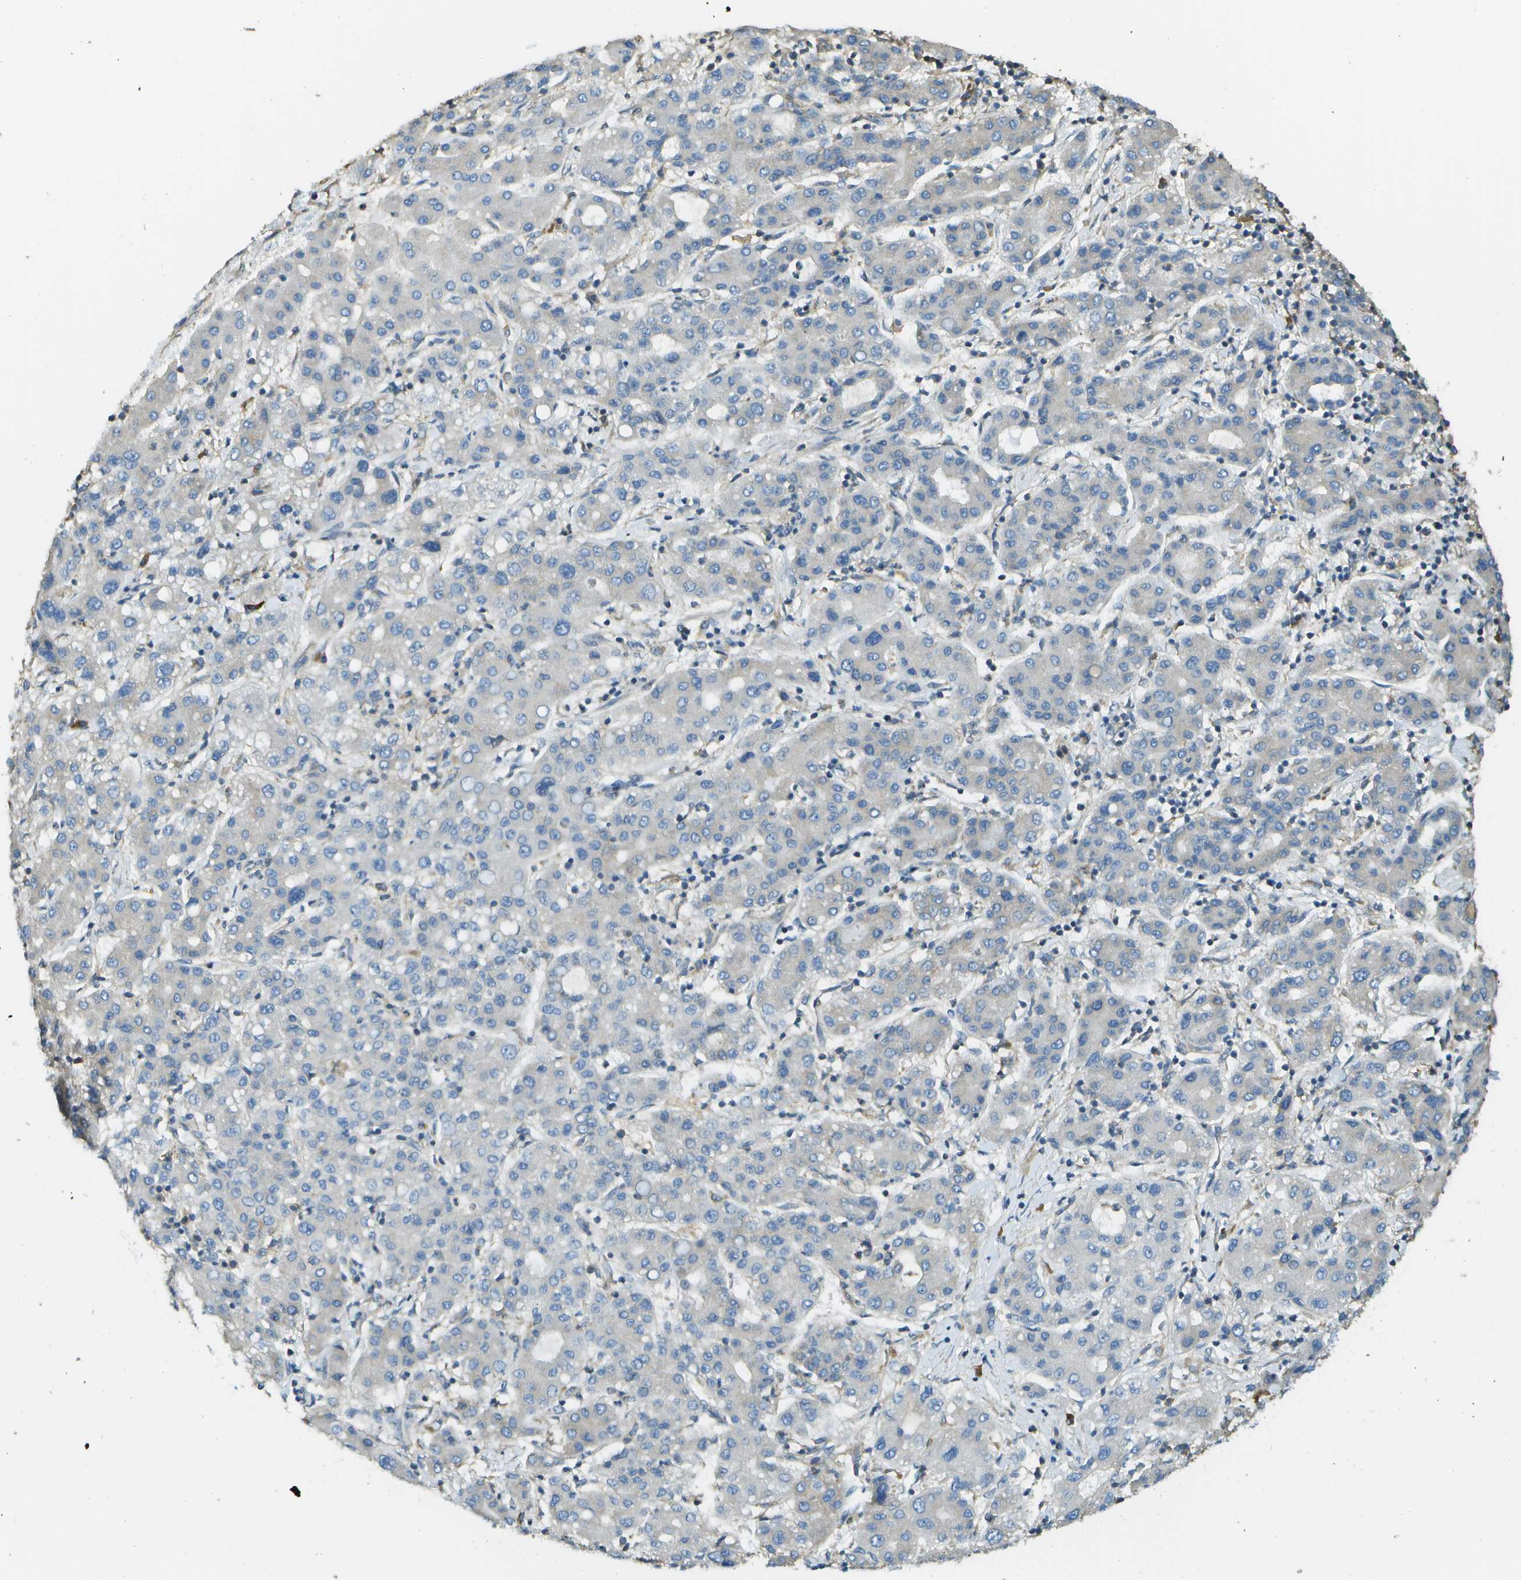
{"staining": {"intensity": "negative", "quantity": "none", "location": "none"}, "tissue": "liver cancer", "cell_type": "Tumor cells", "image_type": "cancer", "snomed": [{"axis": "morphology", "description": "Carcinoma, Hepatocellular, NOS"}, {"axis": "topography", "description": "Liver"}], "caption": "This image is of liver hepatocellular carcinoma stained with immunohistochemistry to label a protein in brown with the nuclei are counter-stained blue. There is no staining in tumor cells. The staining is performed using DAB brown chromogen with nuclei counter-stained in using hematoxylin.", "gene": "DNAJB11", "patient": {"sex": "male", "age": 65}}